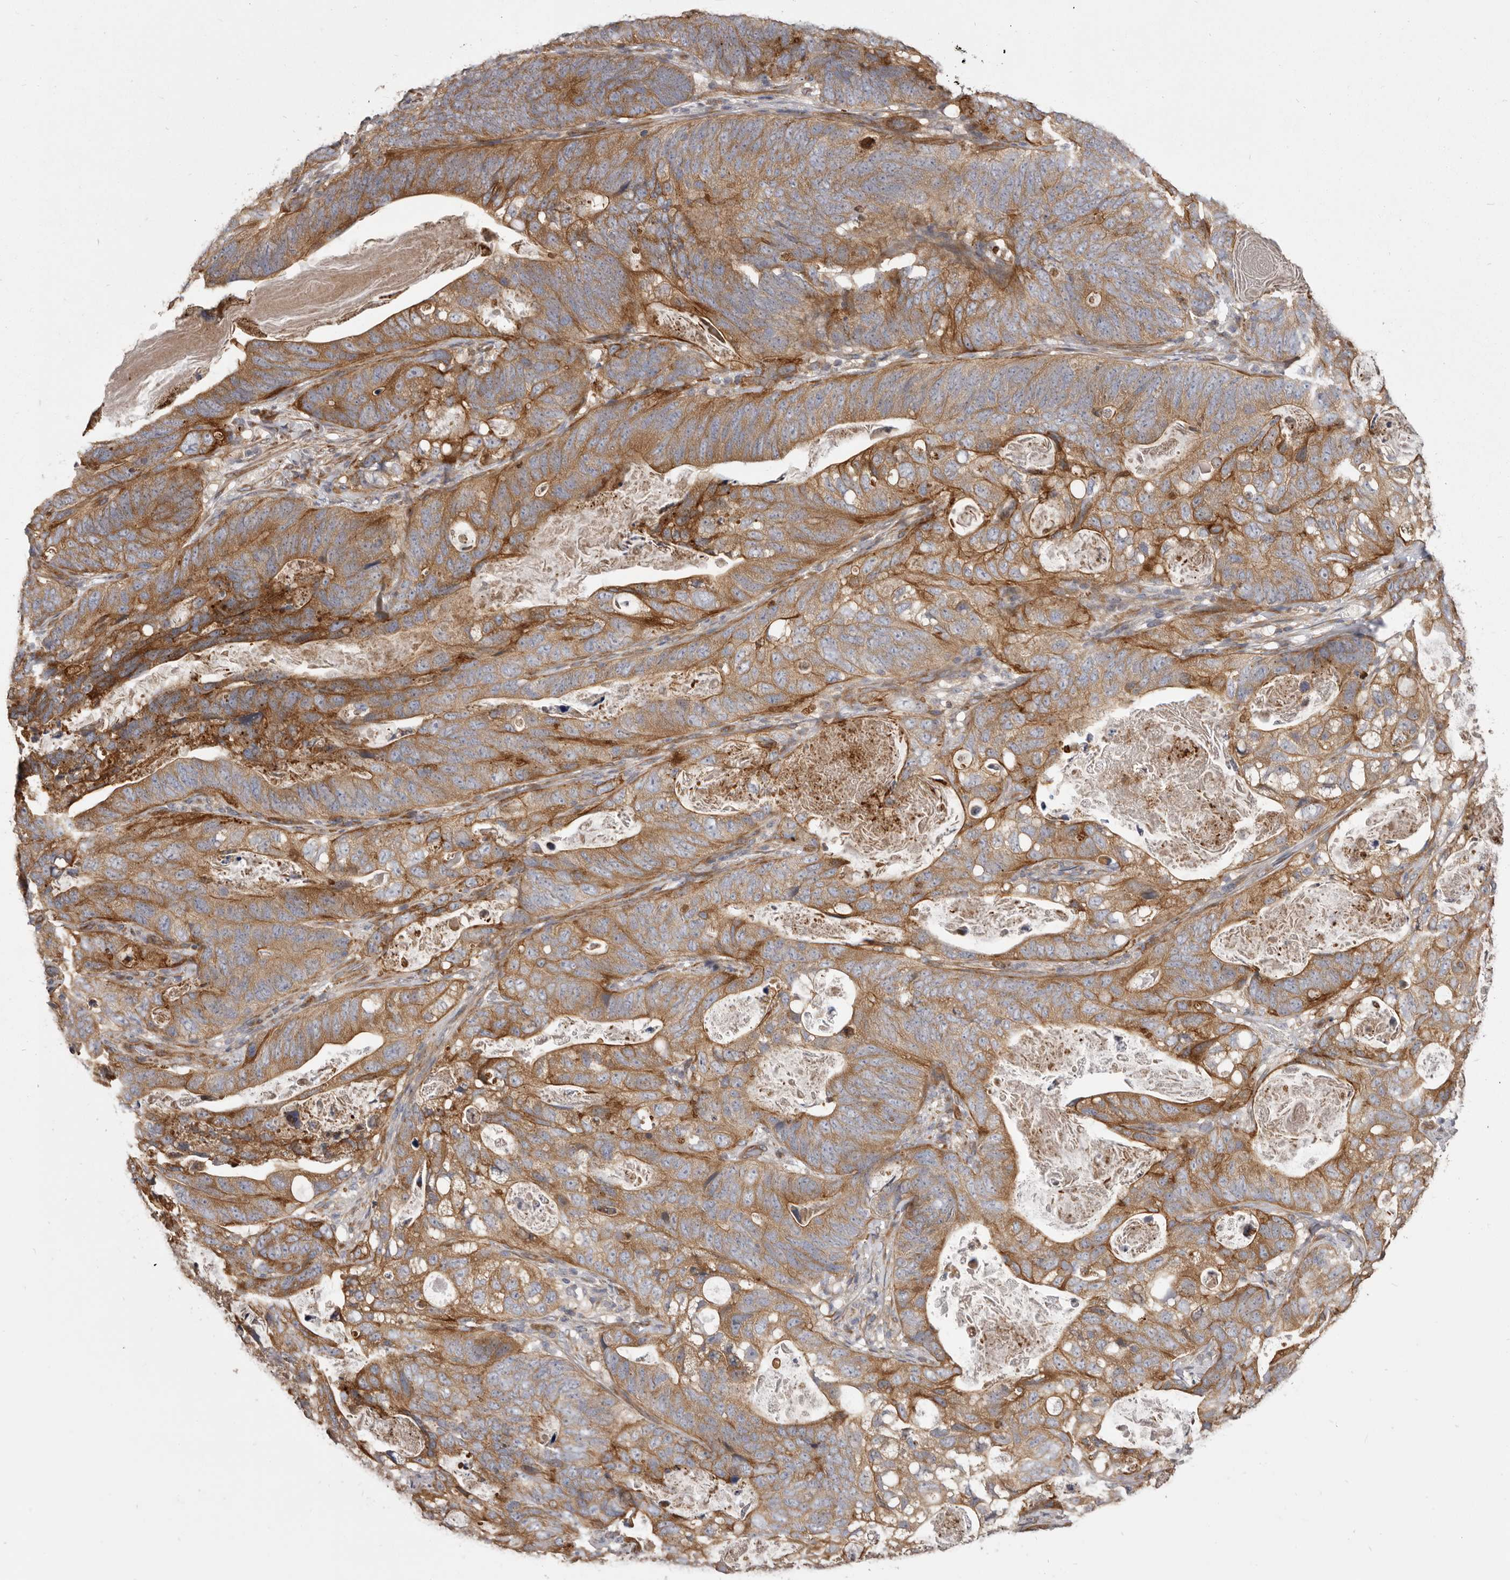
{"staining": {"intensity": "moderate", "quantity": ">75%", "location": "cytoplasmic/membranous"}, "tissue": "stomach cancer", "cell_type": "Tumor cells", "image_type": "cancer", "snomed": [{"axis": "morphology", "description": "Normal tissue, NOS"}, {"axis": "morphology", "description": "Adenocarcinoma, NOS"}, {"axis": "topography", "description": "Stomach"}], "caption": "The immunohistochemical stain labels moderate cytoplasmic/membranous staining in tumor cells of stomach cancer tissue.", "gene": "VPS45", "patient": {"sex": "female", "age": 89}}